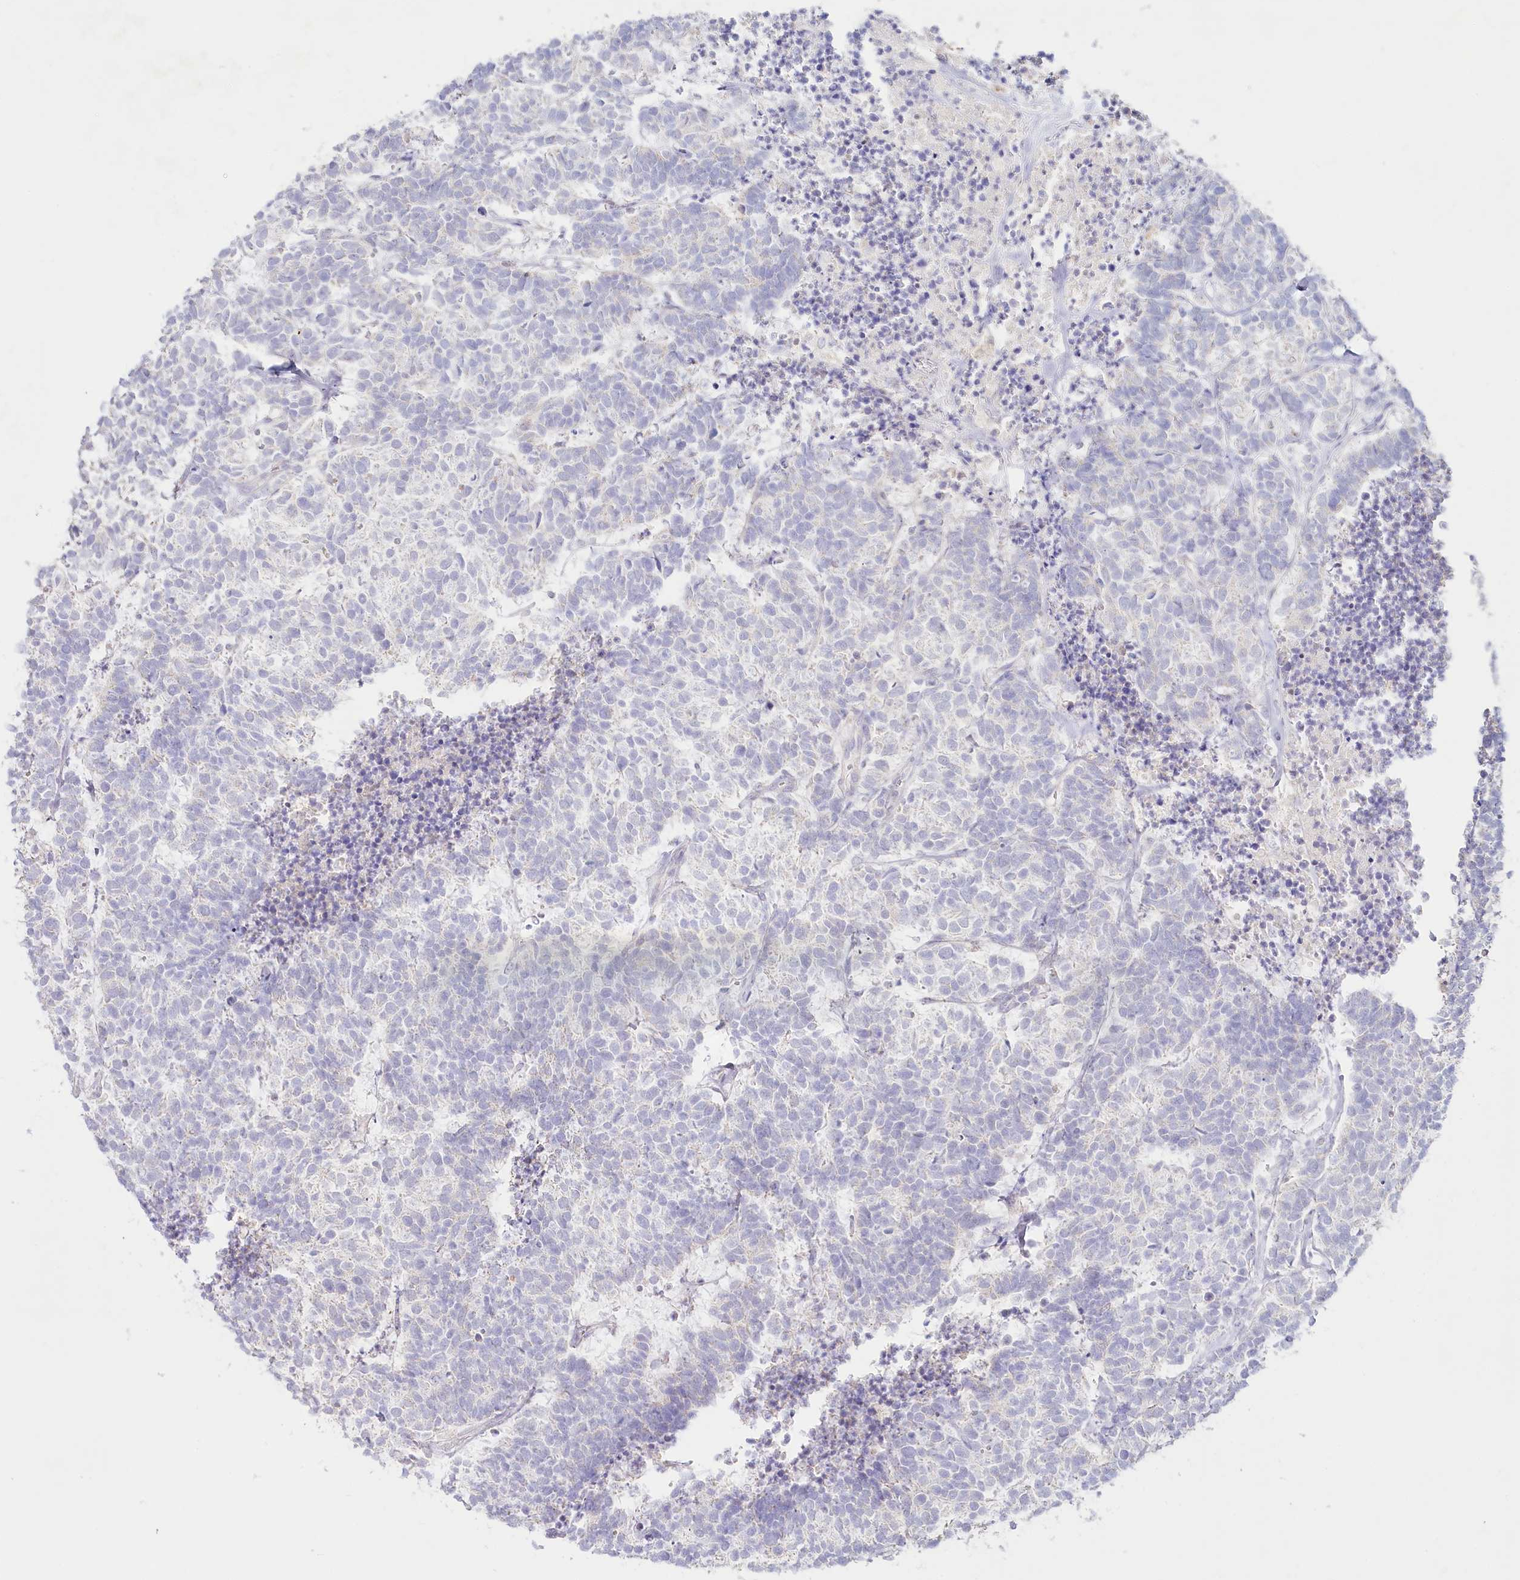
{"staining": {"intensity": "negative", "quantity": "none", "location": "none"}, "tissue": "carcinoid", "cell_type": "Tumor cells", "image_type": "cancer", "snomed": [{"axis": "morphology", "description": "Carcinoma, NOS"}, {"axis": "morphology", "description": "Carcinoid, malignant, NOS"}, {"axis": "topography", "description": "Urinary bladder"}], "caption": "The photomicrograph exhibits no staining of tumor cells in carcinoma.", "gene": "PSAPL1", "patient": {"sex": "male", "age": 57}}